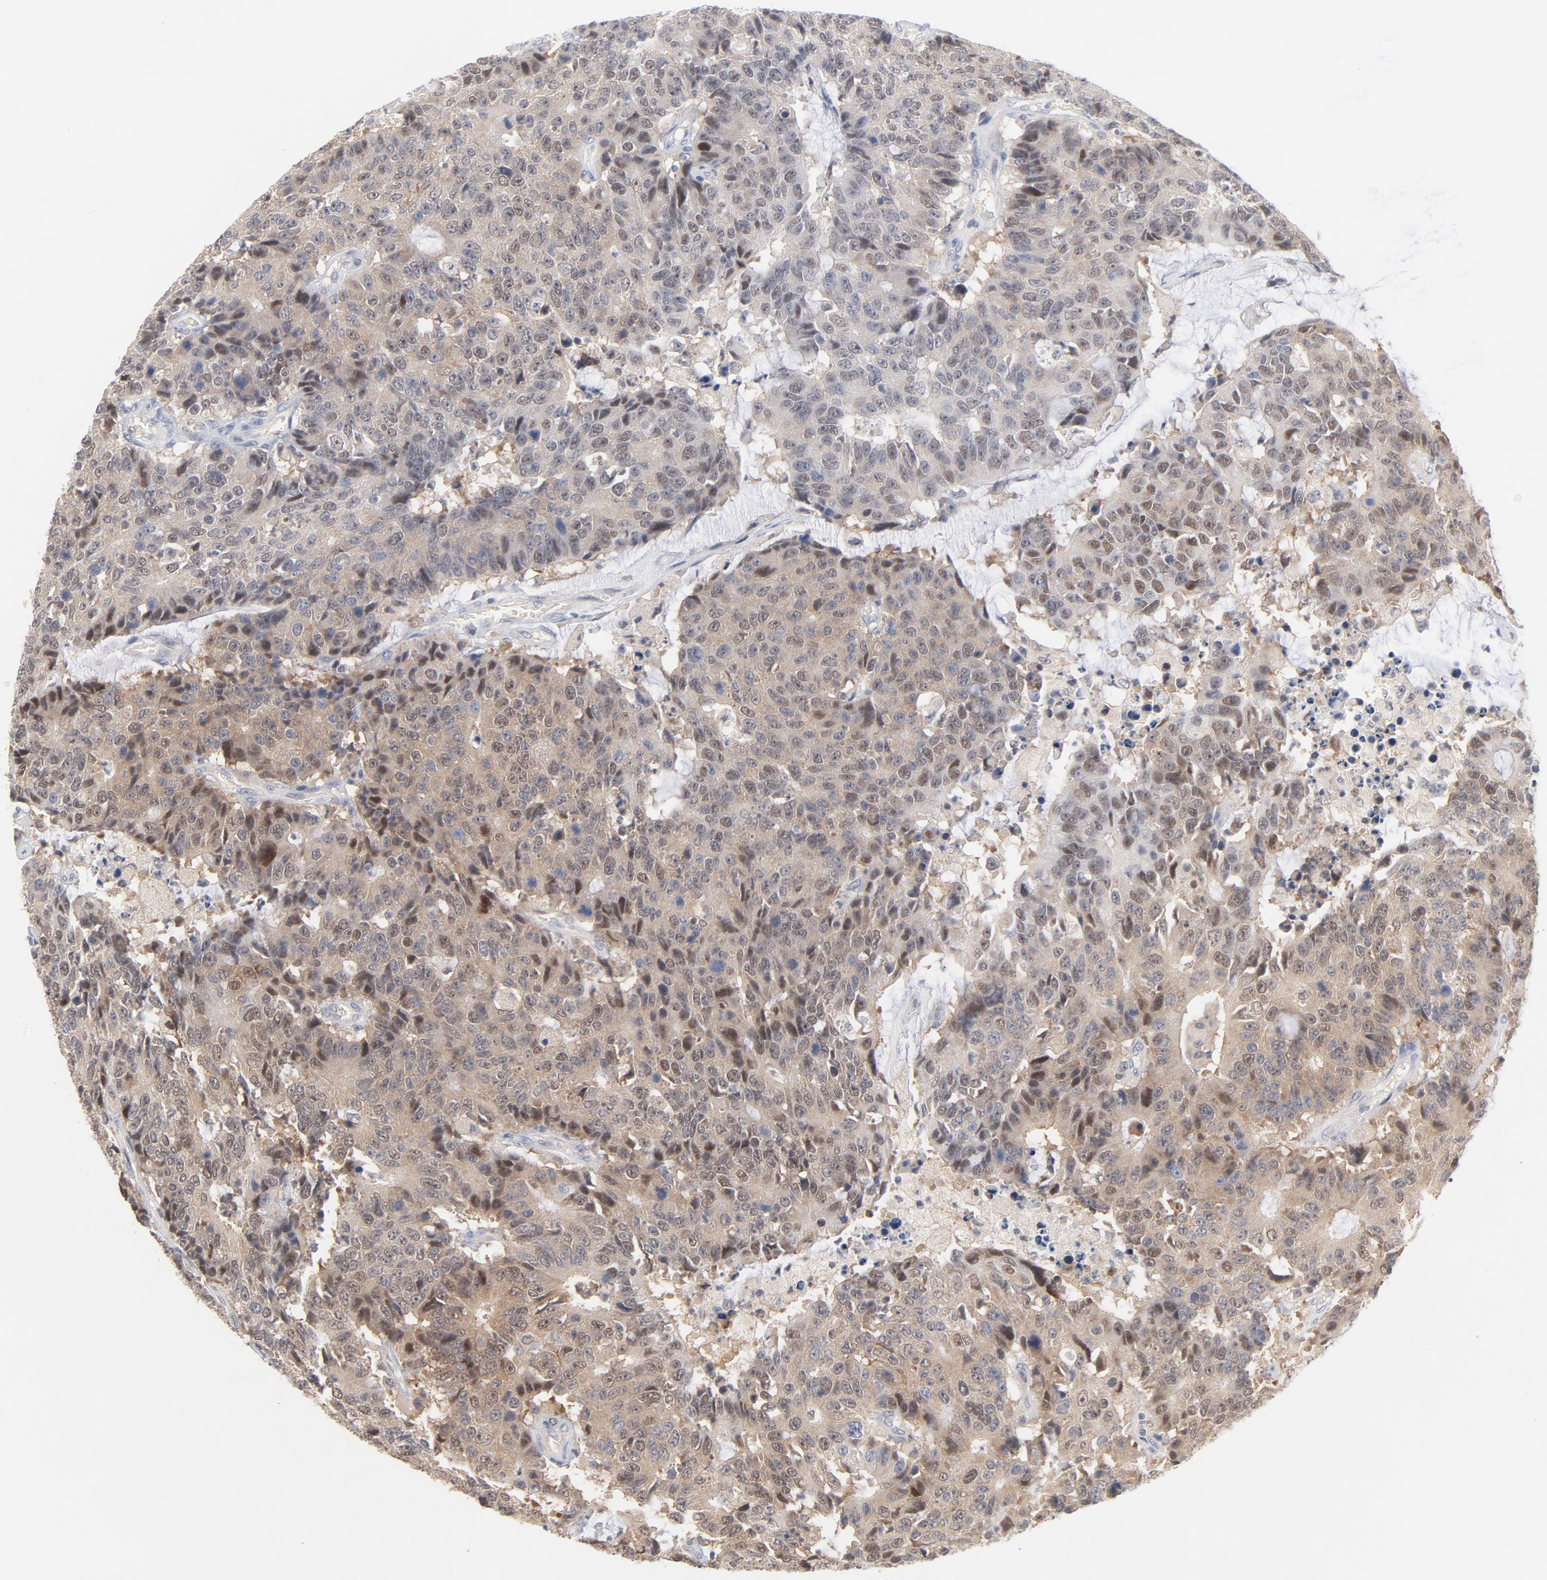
{"staining": {"intensity": "weak", "quantity": "<25%", "location": "nuclear"}, "tissue": "colorectal cancer", "cell_type": "Tumor cells", "image_type": "cancer", "snomed": [{"axis": "morphology", "description": "Adenocarcinoma, NOS"}, {"axis": "topography", "description": "Colon"}], "caption": "IHC micrograph of neoplastic tissue: human adenocarcinoma (colorectal) stained with DAB displays no significant protein positivity in tumor cells.", "gene": "UBL4A", "patient": {"sex": "female", "age": 86}}